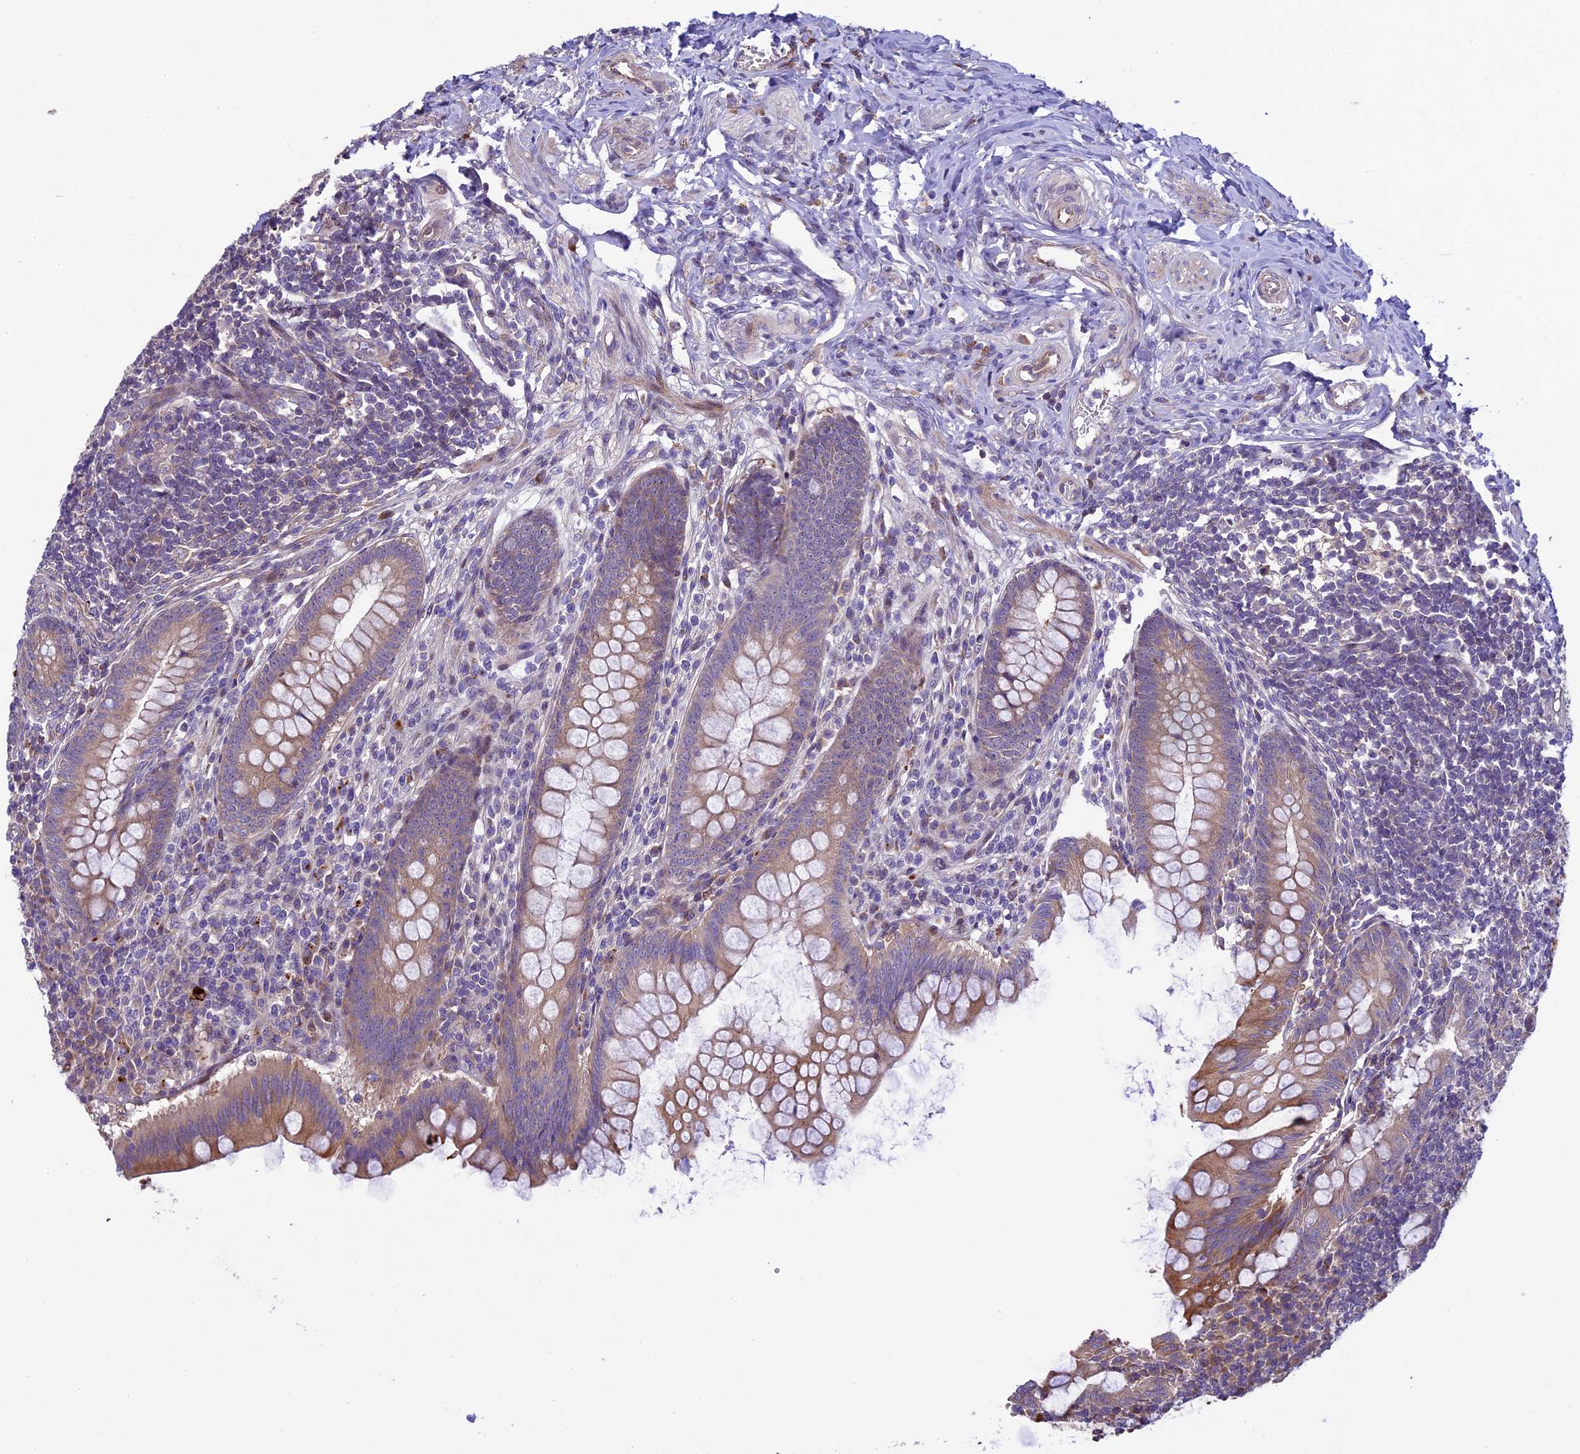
{"staining": {"intensity": "moderate", "quantity": ">75%", "location": "cytoplasmic/membranous"}, "tissue": "appendix", "cell_type": "Glandular cells", "image_type": "normal", "snomed": [{"axis": "morphology", "description": "Normal tissue, NOS"}, {"axis": "topography", "description": "Appendix"}], "caption": "Immunohistochemical staining of normal appendix reveals moderate cytoplasmic/membranous protein staining in about >75% of glandular cells.", "gene": "SPIRE1", "patient": {"sex": "female", "age": 33}}